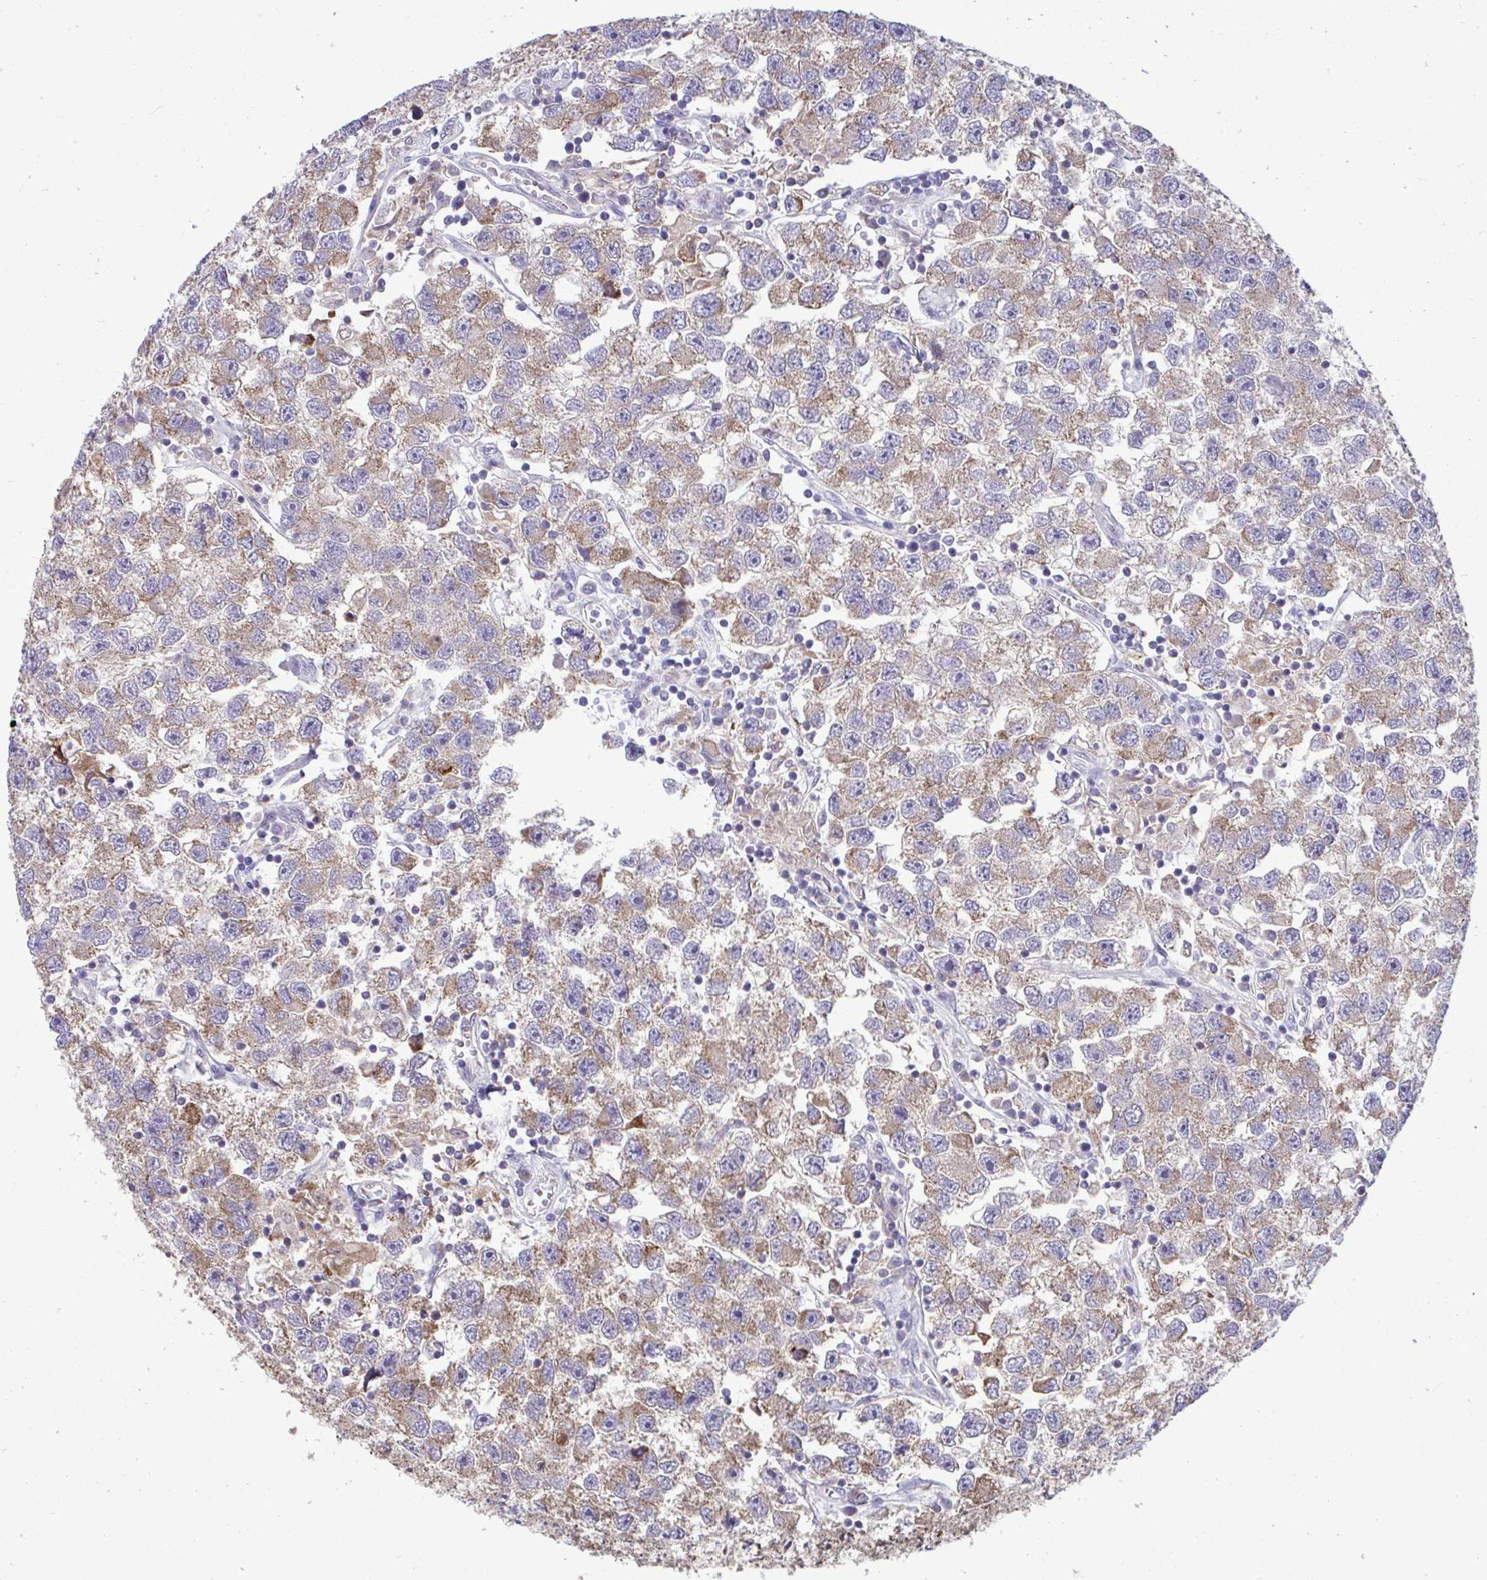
{"staining": {"intensity": "moderate", "quantity": "25%-75%", "location": "cytoplasmic/membranous"}, "tissue": "testis cancer", "cell_type": "Tumor cells", "image_type": "cancer", "snomed": [{"axis": "morphology", "description": "Seminoma, NOS"}, {"axis": "topography", "description": "Testis"}], "caption": "Testis cancer stained with a brown dye demonstrates moderate cytoplasmic/membranous positive staining in about 25%-75% of tumor cells.", "gene": "SARS2", "patient": {"sex": "male", "age": 26}}